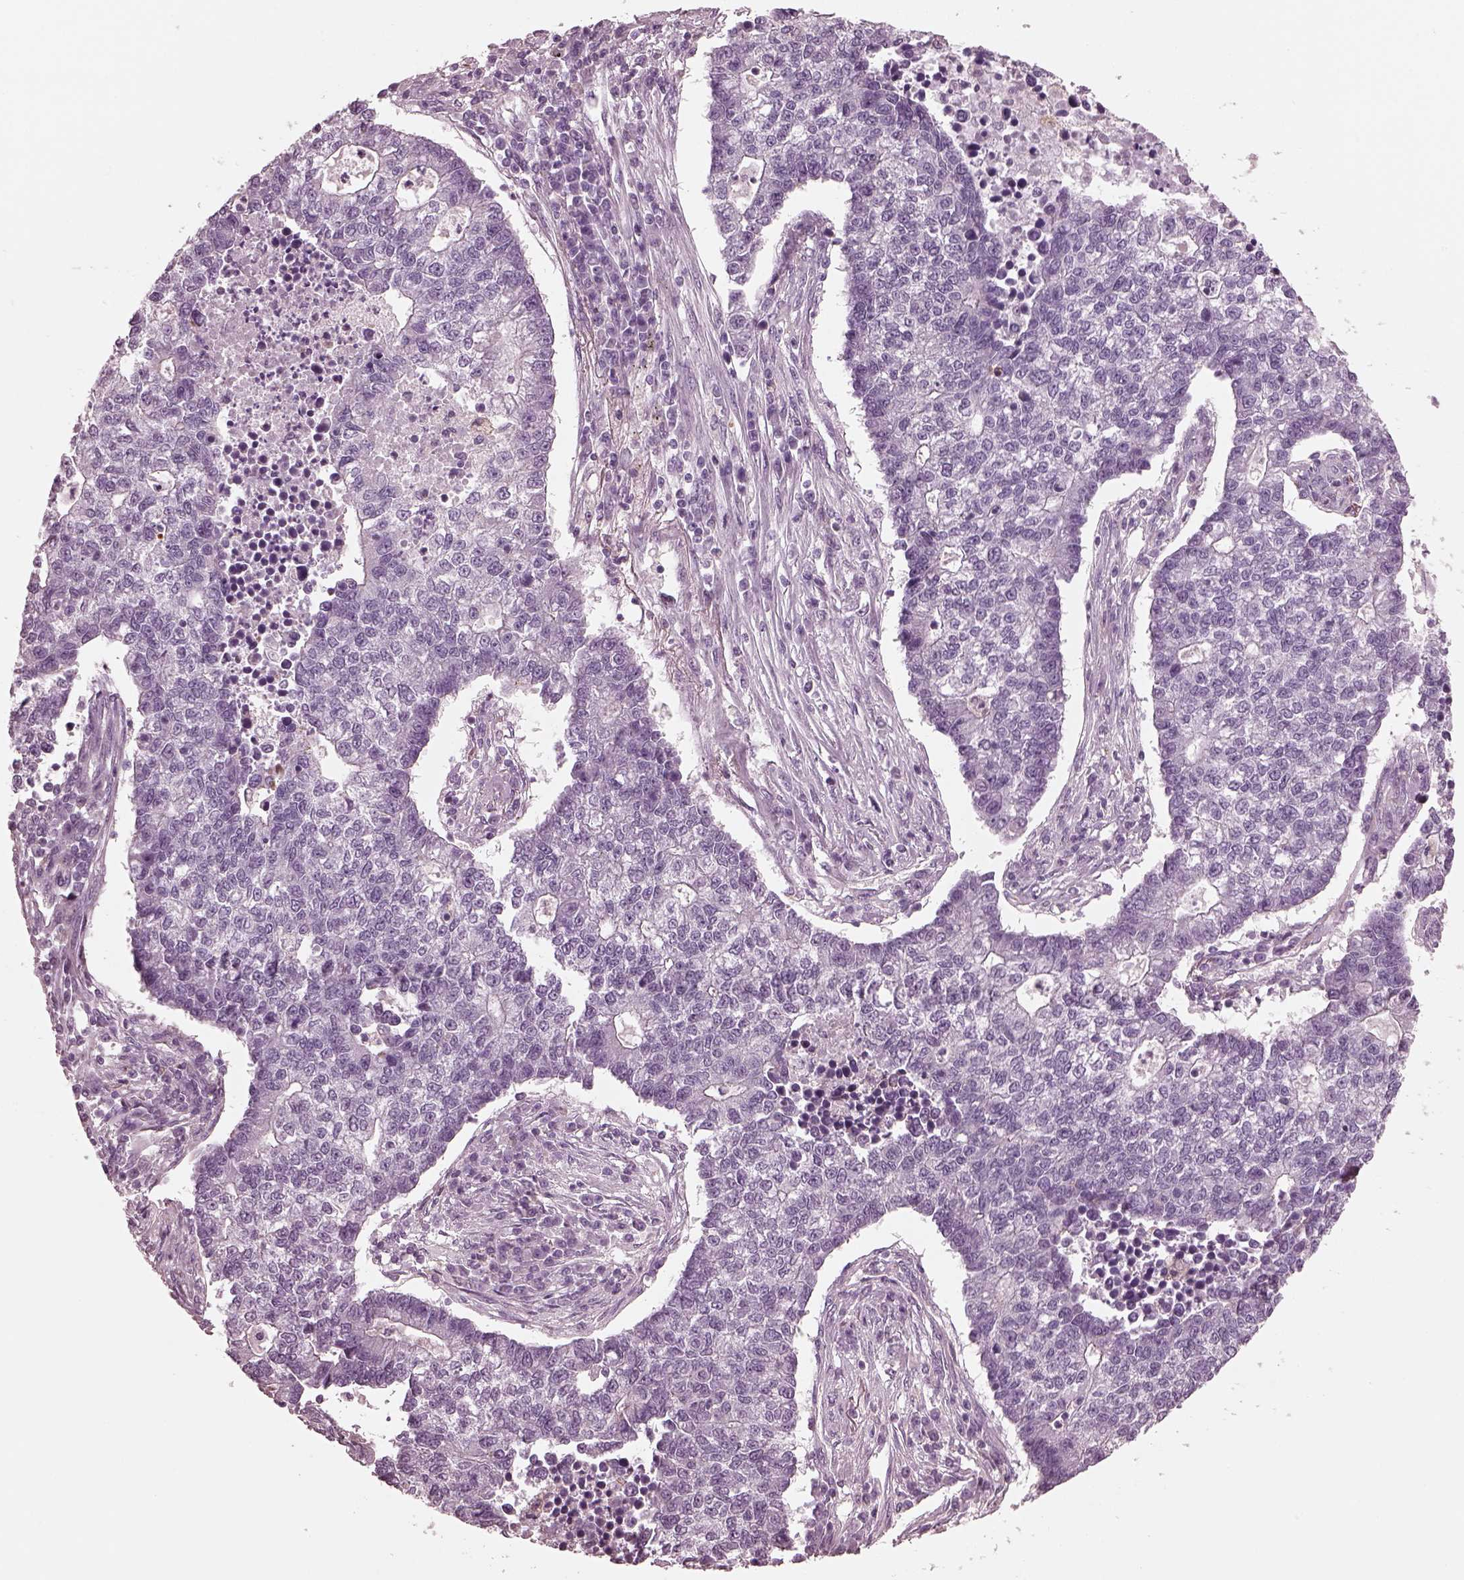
{"staining": {"intensity": "negative", "quantity": "none", "location": "none"}, "tissue": "lung cancer", "cell_type": "Tumor cells", "image_type": "cancer", "snomed": [{"axis": "morphology", "description": "Adenocarcinoma, NOS"}, {"axis": "topography", "description": "Lung"}], "caption": "Immunohistochemical staining of human lung cancer (adenocarcinoma) shows no significant expression in tumor cells. (Immunohistochemistry, brightfield microscopy, high magnification).", "gene": "GDF11", "patient": {"sex": "male", "age": 57}}